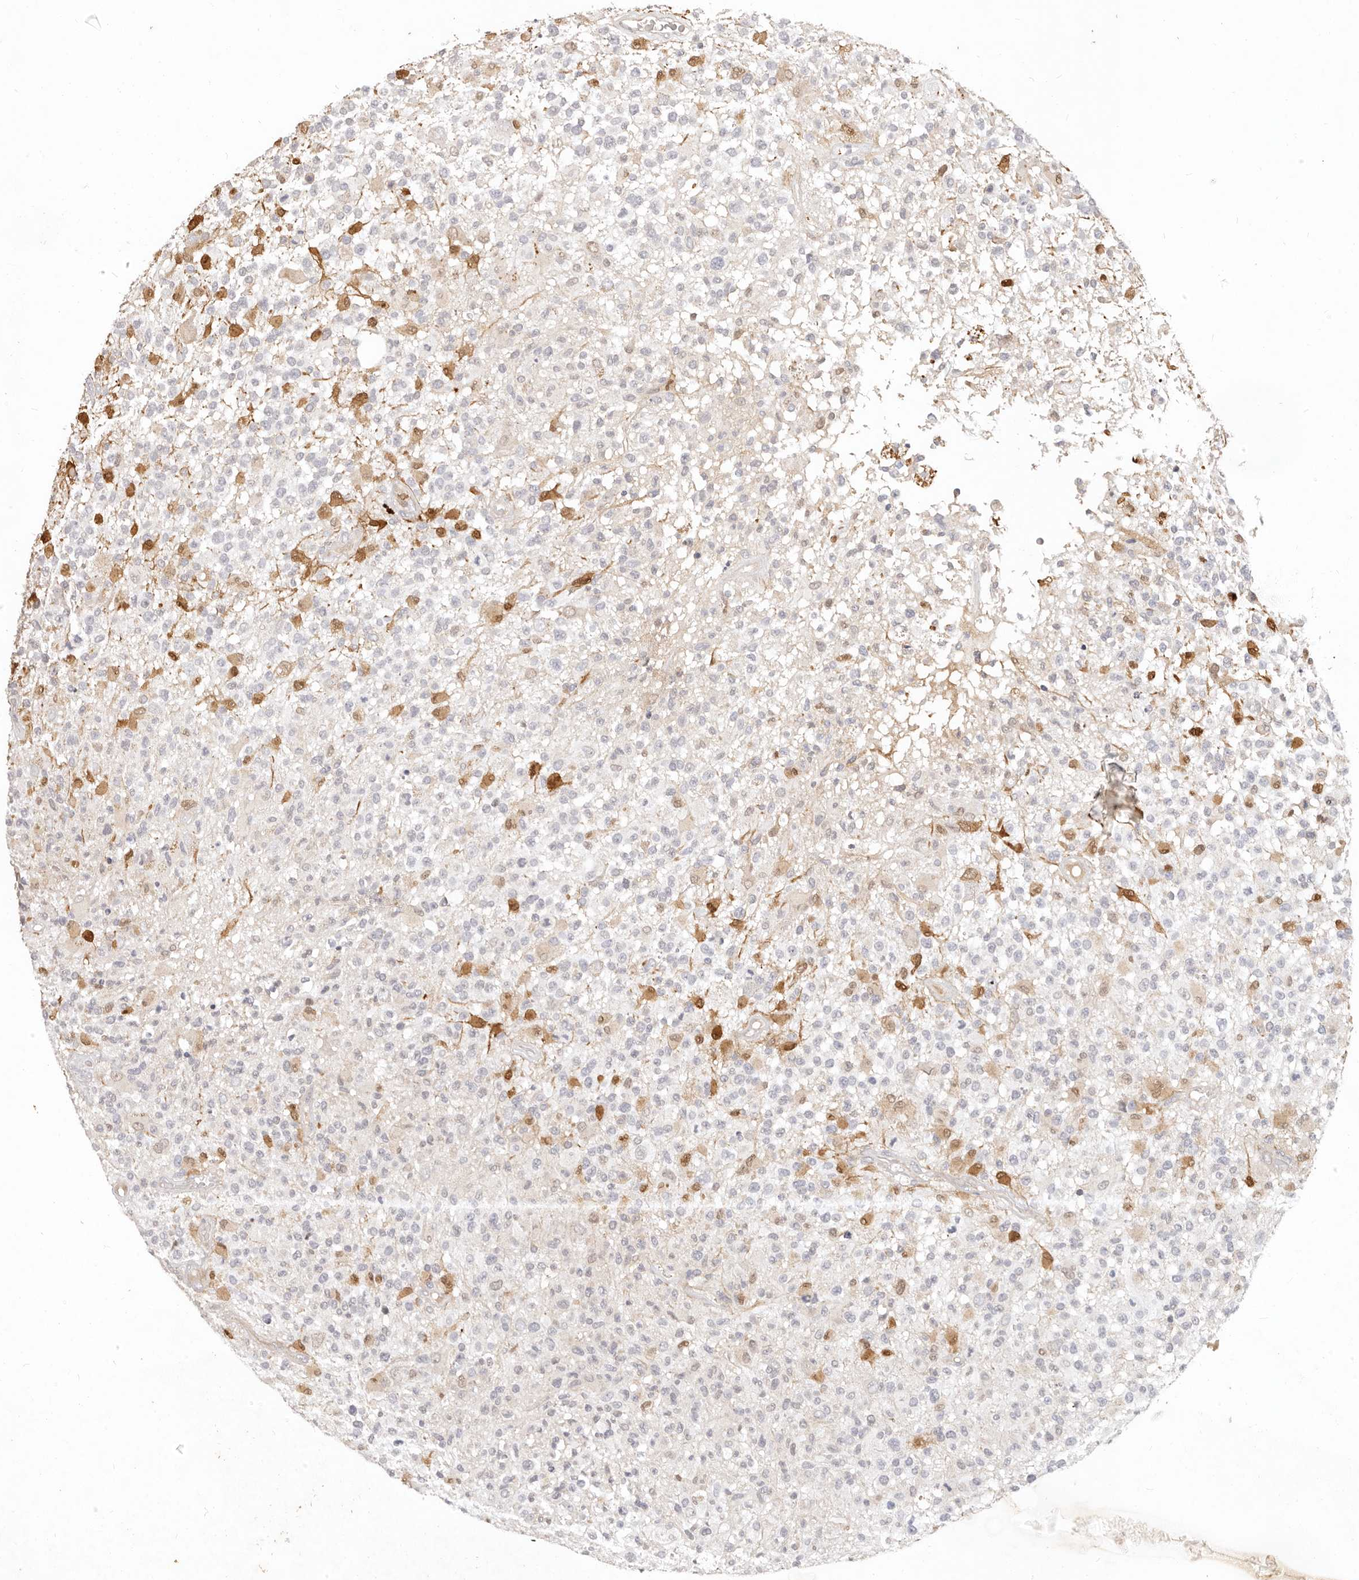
{"staining": {"intensity": "negative", "quantity": "none", "location": "none"}, "tissue": "glioma", "cell_type": "Tumor cells", "image_type": "cancer", "snomed": [{"axis": "morphology", "description": "Glioma, malignant, High grade"}, {"axis": "morphology", "description": "Glioblastoma, NOS"}, {"axis": "topography", "description": "Brain"}], "caption": "Immunohistochemistry (IHC) micrograph of neoplastic tissue: malignant high-grade glioma stained with DAB (3,3'-diaminobenzidine) displays no significant protein staining in tumor cells. (DAB immunohistochemistry (IHC) visualized using brightfield microscopy, high magnification).", "gene": "USP49", "patient": {"sex": "male", "age": 60}}